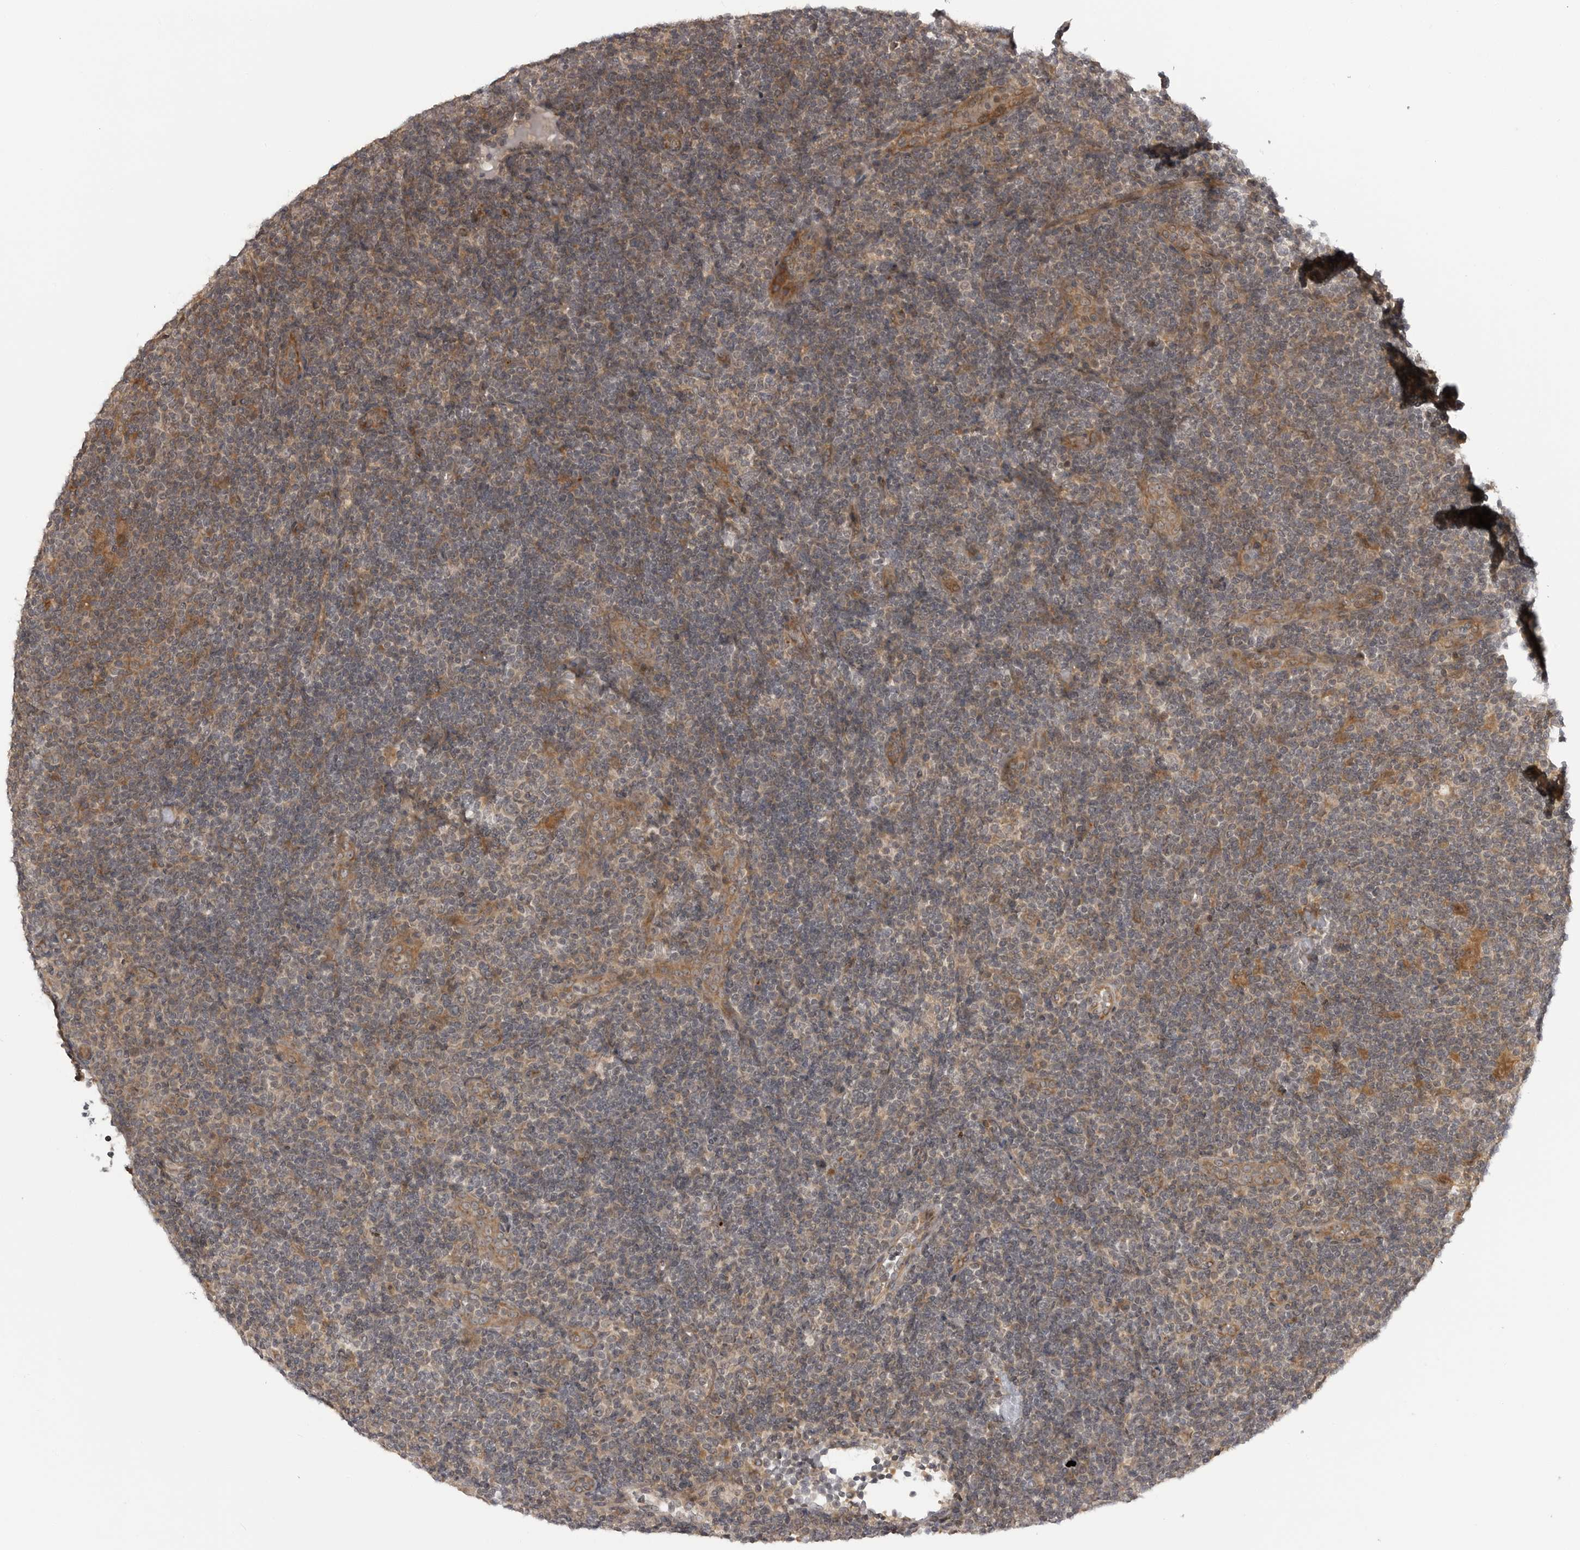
{"staining": {"intensity": "weak", "quantity": "25%-75%", "location": "cytoplasmic/membranous"}, "tissue": "lymphoma", "cell_type": "Tumor cells", "image_type": "cancer", "snomed": [{"axis": "morphology", "description": "Hodgkin's disease, NOS"}, {"axis": "topography", "description": "Lymph node"}], "caption": "DAB (3,3'-diaminobenzidine) immunohistochemical staining of human Hodgkin's disease reveals weak cytoplasmic/membranous protein expression in approximately 25%-75% of tumor cells.", "gene": "LRRC45", "patient": {"sex": "female", "age": 57}}